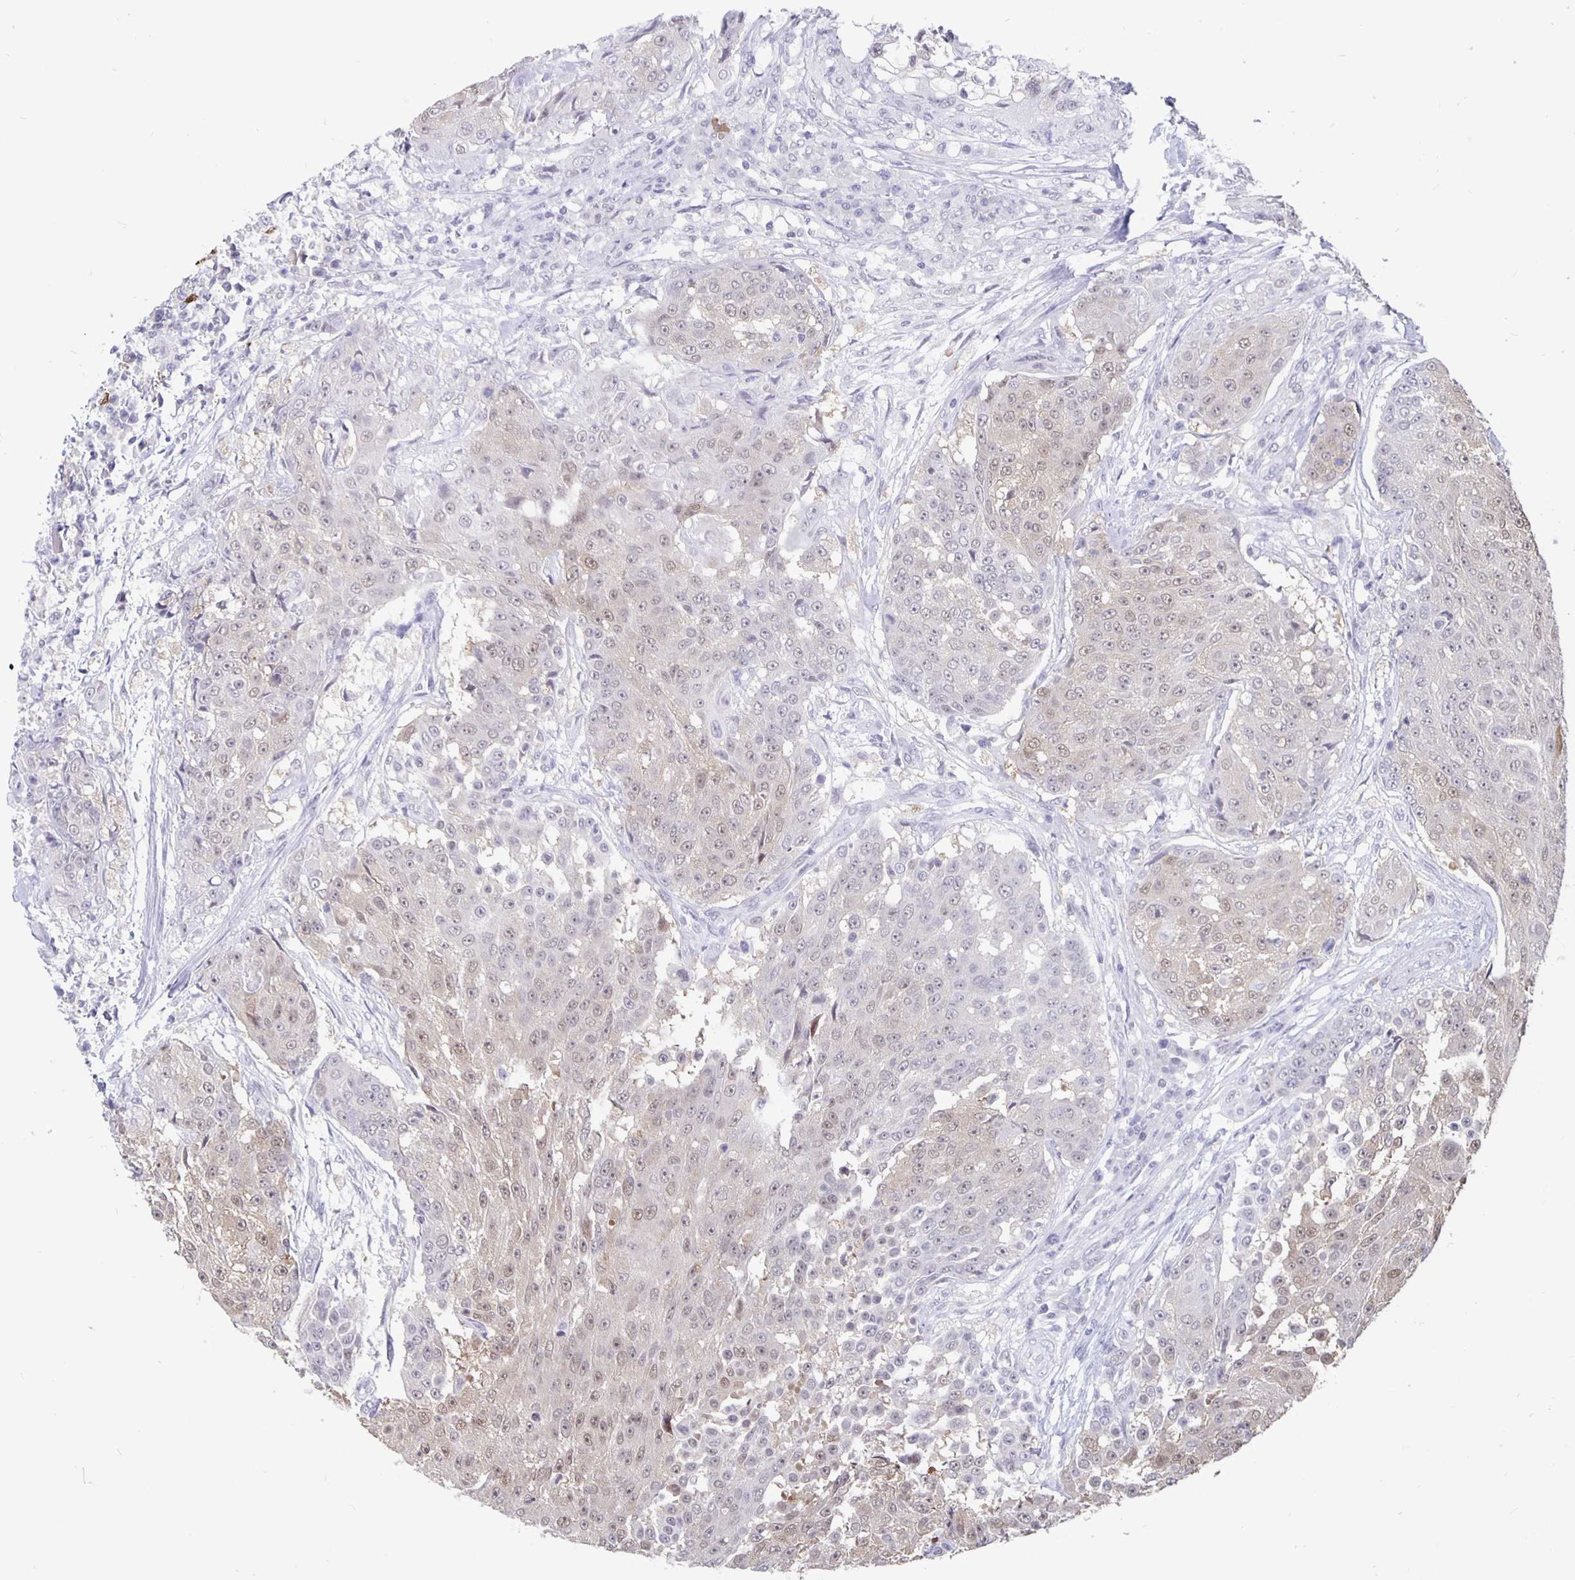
{"staining": {"intensity": "weak", "quantity": "<25%", "location": "nuclear"}, "tissue": "urothelial cancer", "cell_type": "Tumor cells", "image_type": "cancer", "snomed": [{"axis": "morphology", "description": "Urothelial carcinoma, High grade"}, {"axis": "topography", "description": "Urinary bladder"}], "caption": "Immunohistochemical staining of human urothelial cancer displays no significant positivity in tumor cells.", "gene": "ZNF691", "patient": {"sex": "female", "age": 63}}